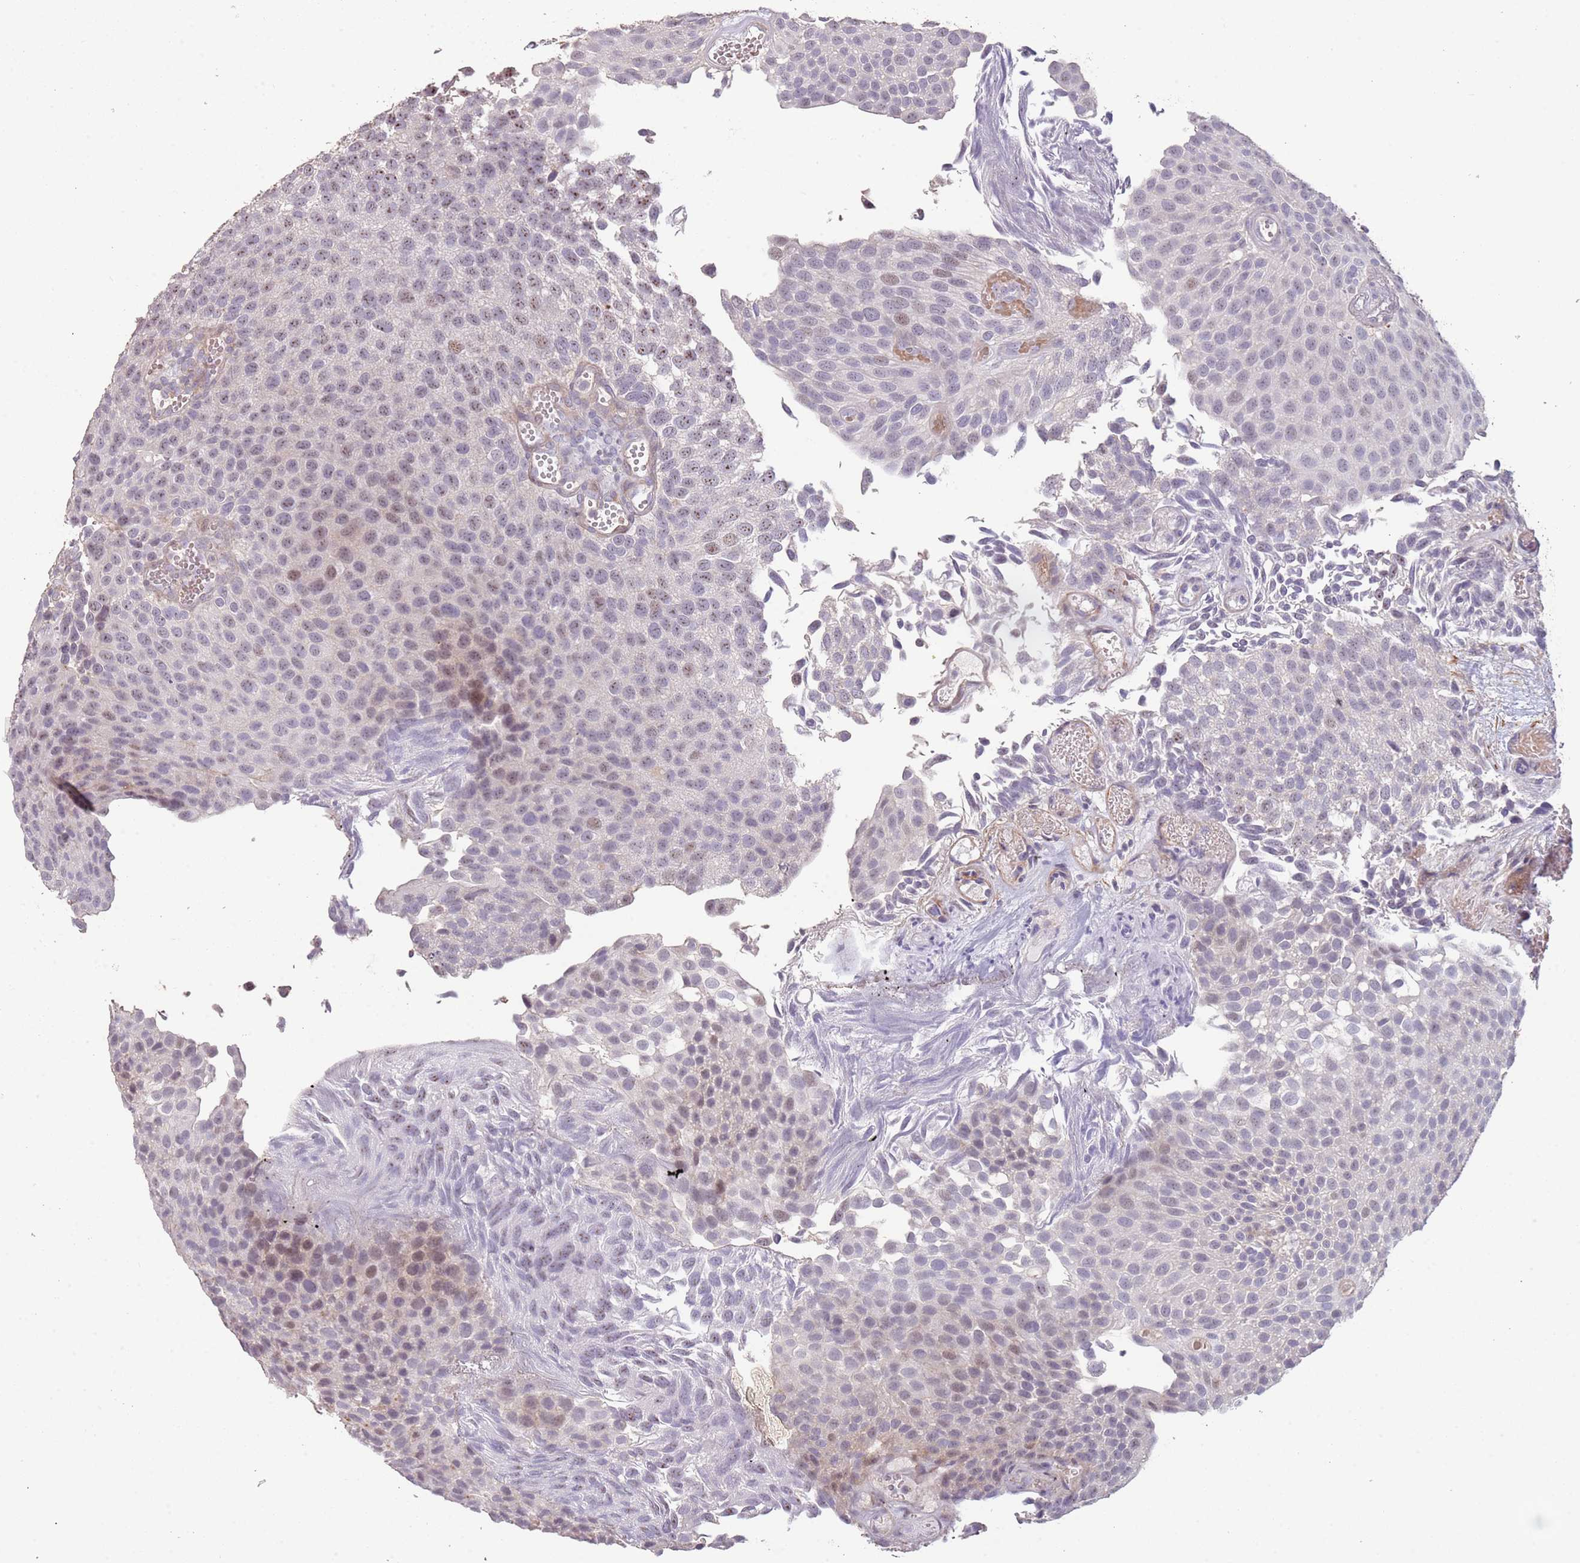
{"staining": {"intensity": "negative", "quantity": "none", "location": "none"}, "tissue": "urothelial cancer", "cell_type": "Tumor cells", "image_type": "cancer", "snomed": [{"axis": "morphology", "description": "Urothelial carcinoma, Low grade"}, {"axis": "topography", "description": "Urinary bladder"}], "caption": "High power microscopy micrograph of an IHC histopathology image of urothelial cancer, revealing no significant positivity in tumor cells.", "gene": "ADTRP", "patient": {"sex": "male", "age": 89}}